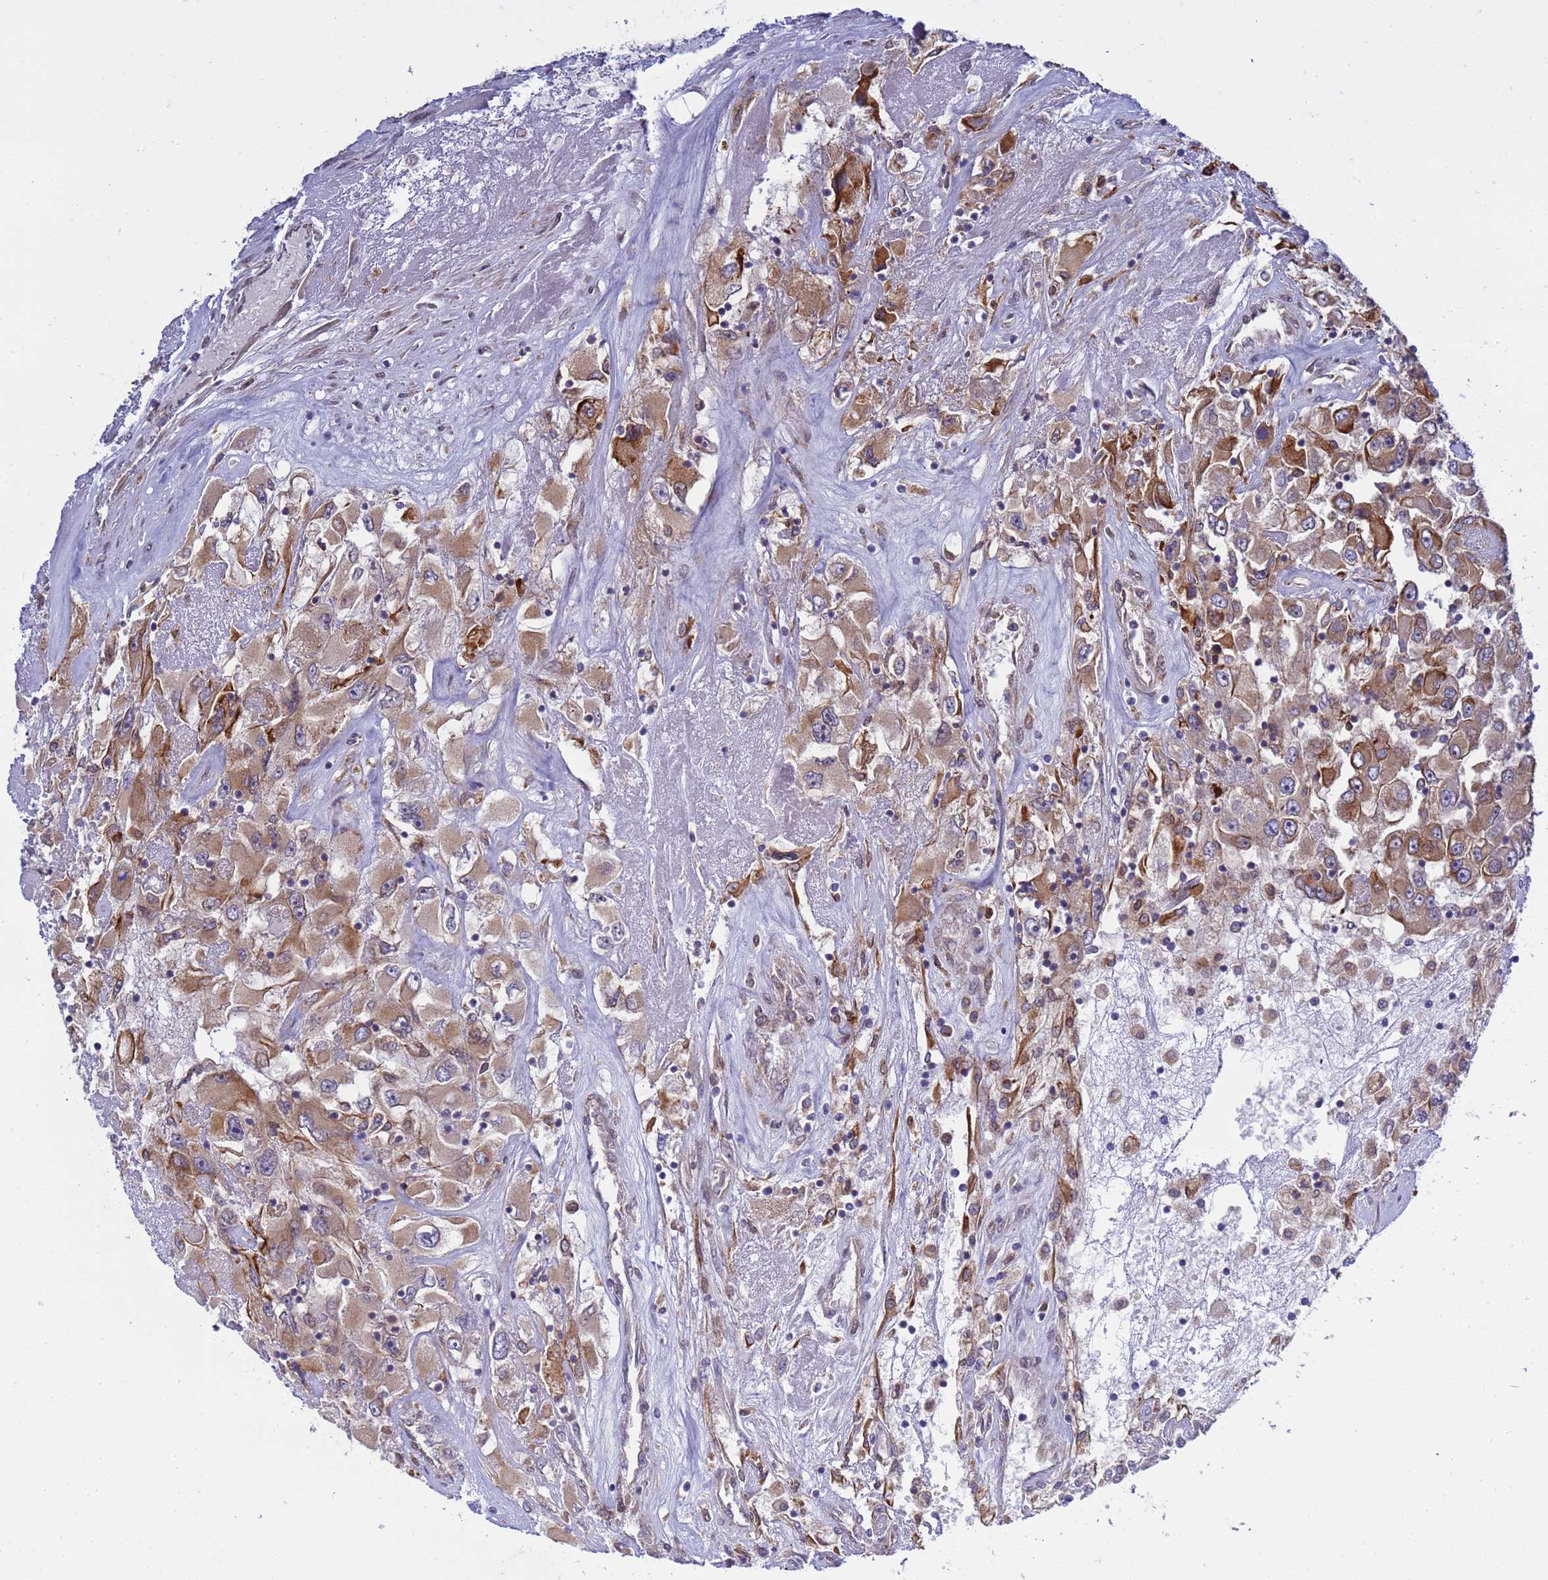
{"staining": {"intensity": "weak", "quantity": "25%-75%", "location": "cytoplasmic/membranous"}, "tissue": "renal cancer", "cell_type": "Tumor cells", "image_type": "cancer", "snomed": [{"axis": "morphology", "description": "Adenocarcinoma, NOS"}, {"axis": "topography", "description": "Kidney"}], "caption": "Renal cancer stained with a protein marker displays weak staining in tumor cells.", "gene": "RAPGEF4", "patient": {"sex": "female", "age": 52}}